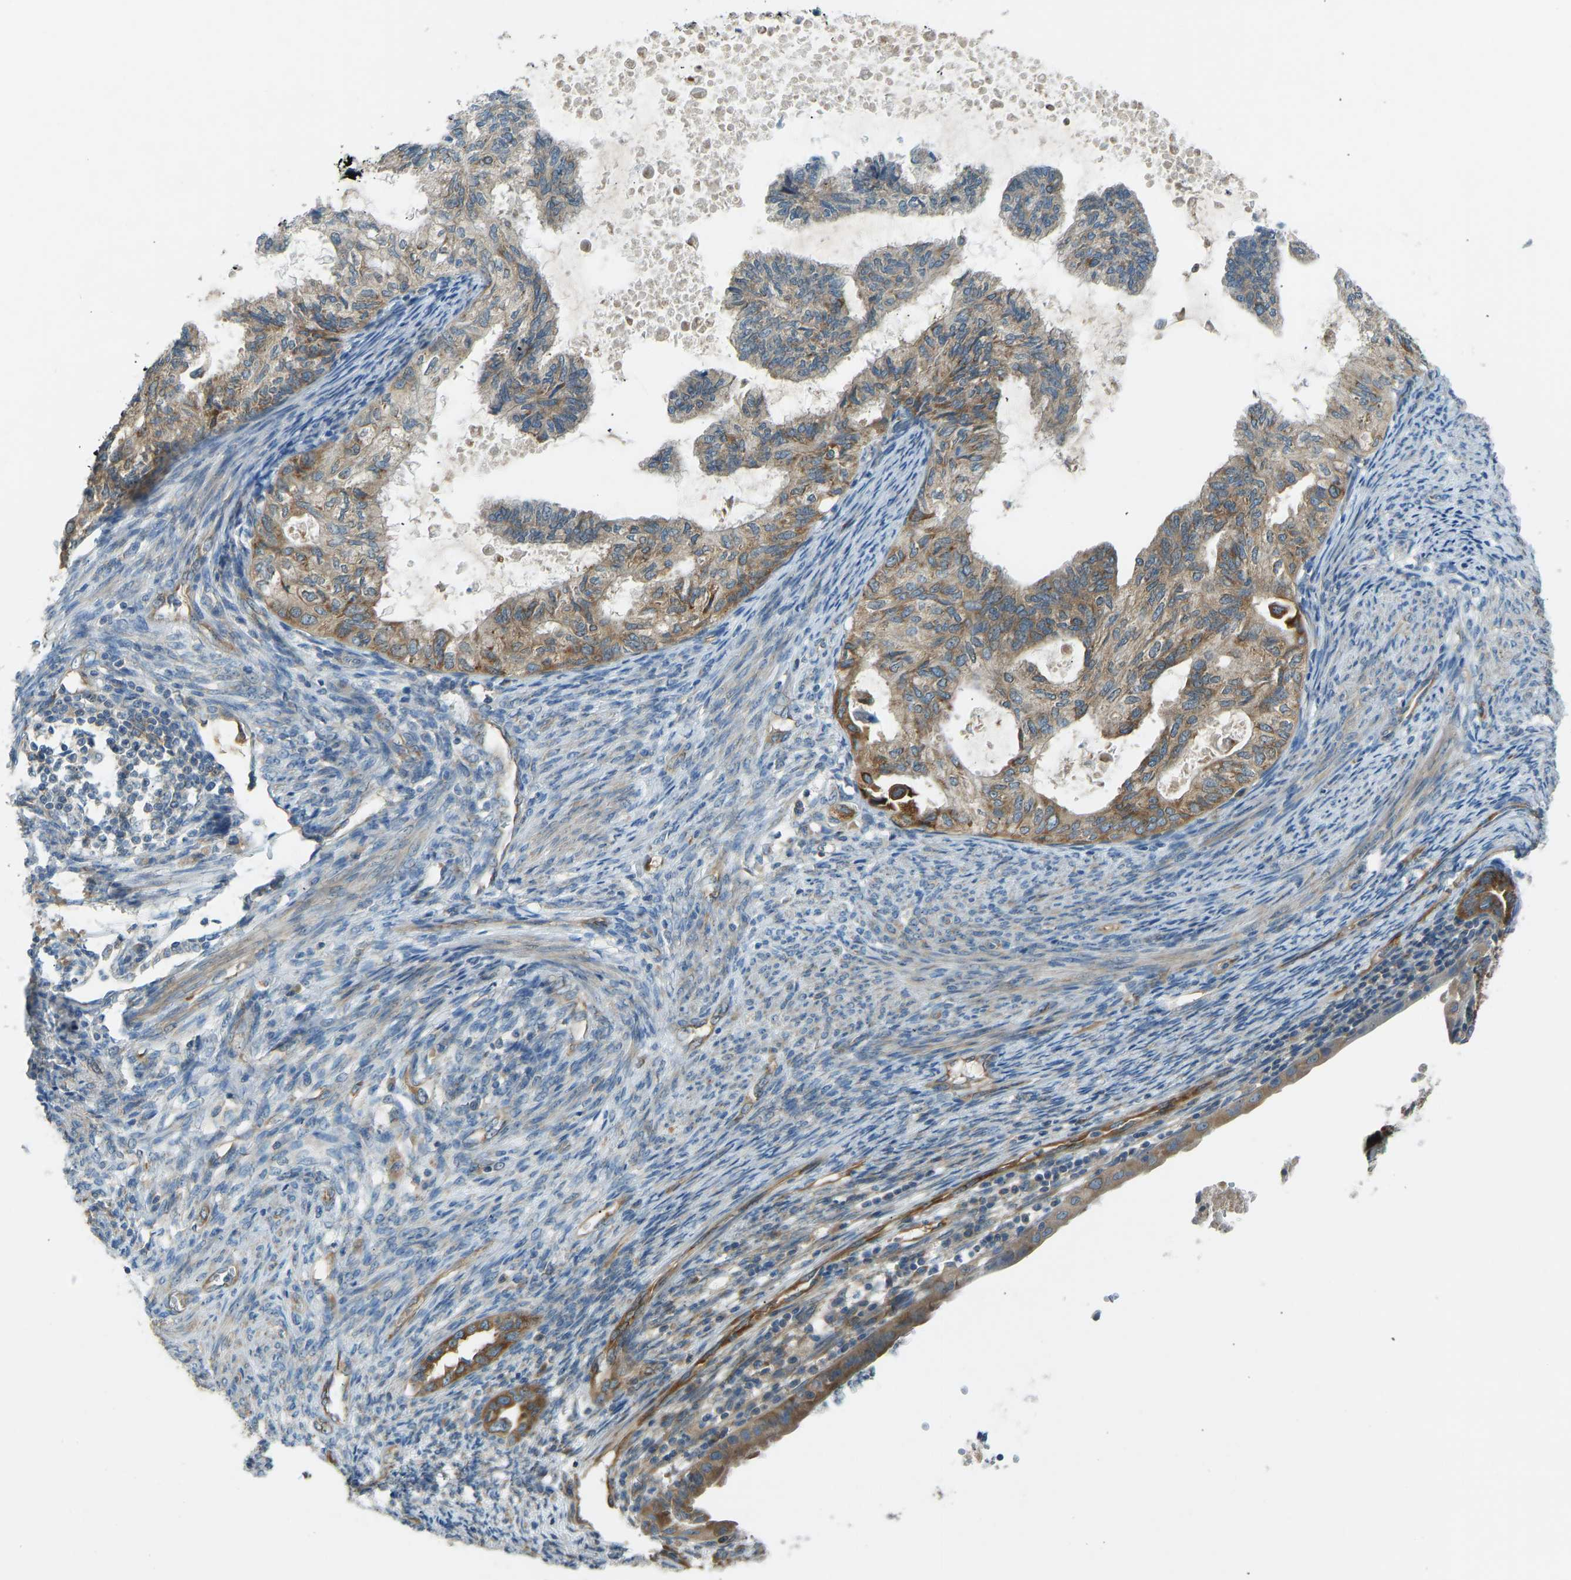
{"staining": {"intensity": "moderate", "quantity": ">75%", "location": "cytoplasmic/membranous"}, "tissue": "cervical cancer", "cell_type": "Tumor cells", "image_type": "cancer", "snomed": [{"axis": "morphology", "description": "Normal tissue, NOS"}, {"axis": "morphology", "description": "Adenocarcinoma, NOS"}, {"axis": "topography", "description": "Cervix"}, {"axis": "topography", "description": "Endometrium"}], "caption": "Tumor cells show medium levels of moderate cytoplasmic/membranous positivity in approximately >75% of cells in human adenocarcinoma (cervical).", "gene": "STAU2", "patient": {"sex": "female", "age": 86}}